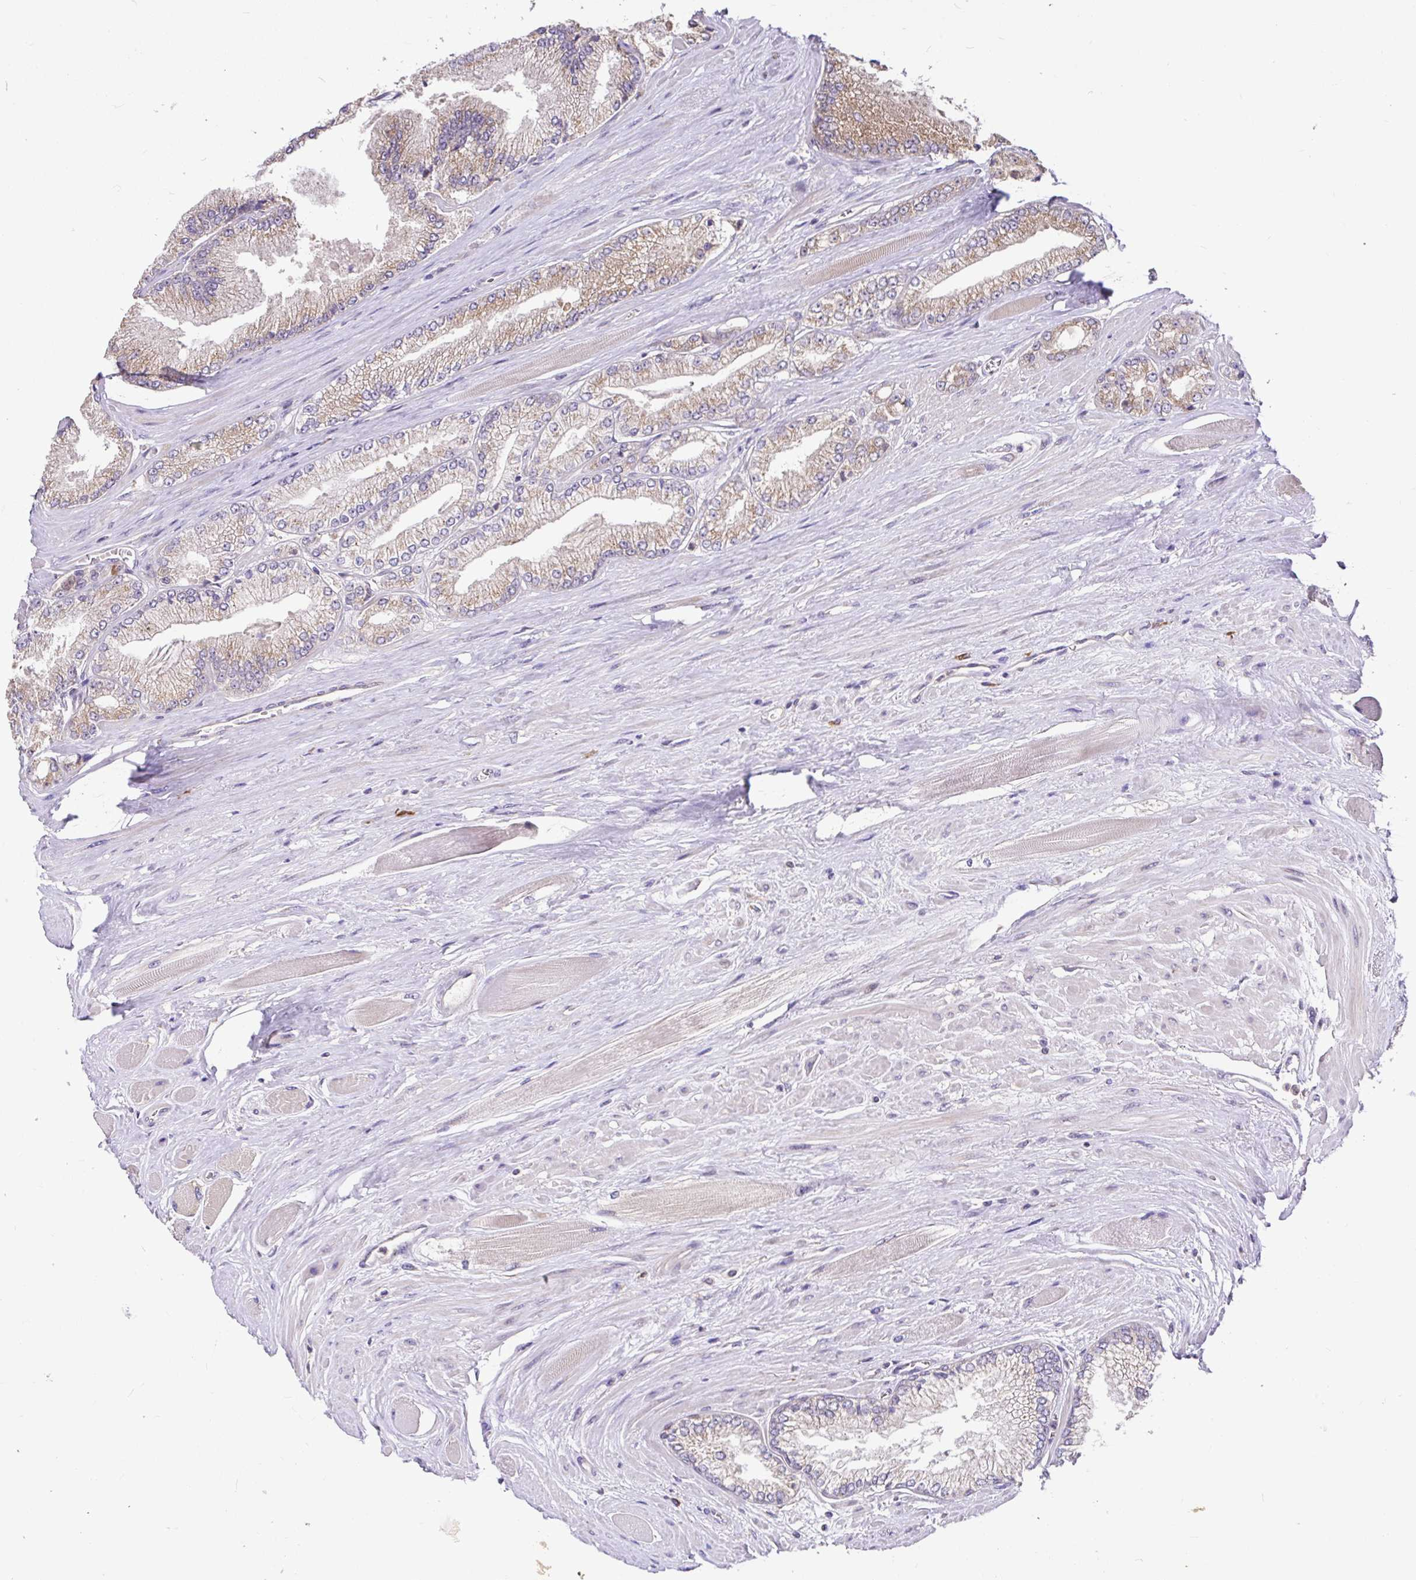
{"staining": {"intensity": "weak", "quantity": ">75%", "location": "cytoplasmic/membranous"}, "tissue": "prostate cancer", "cell_type": "Tumor cells", "image_type": "cancer", "snomed": [{"axis": "morphology", "description": "Adenocarcinoma, Low grade"}, {"axis": "topography", "description": "Prostate"}], "caption": "A histopathology image of human prostate cancer stained for a protein demonstrates weak cytoplasmic/membranous brown staining in tumor cells. Using DAB (brown) and hematoxylin (blue) stains, captured at high magnification using brightfield microscopy.", "gene": "ELP1", "patient": {"sex": "male", "age": 67}}